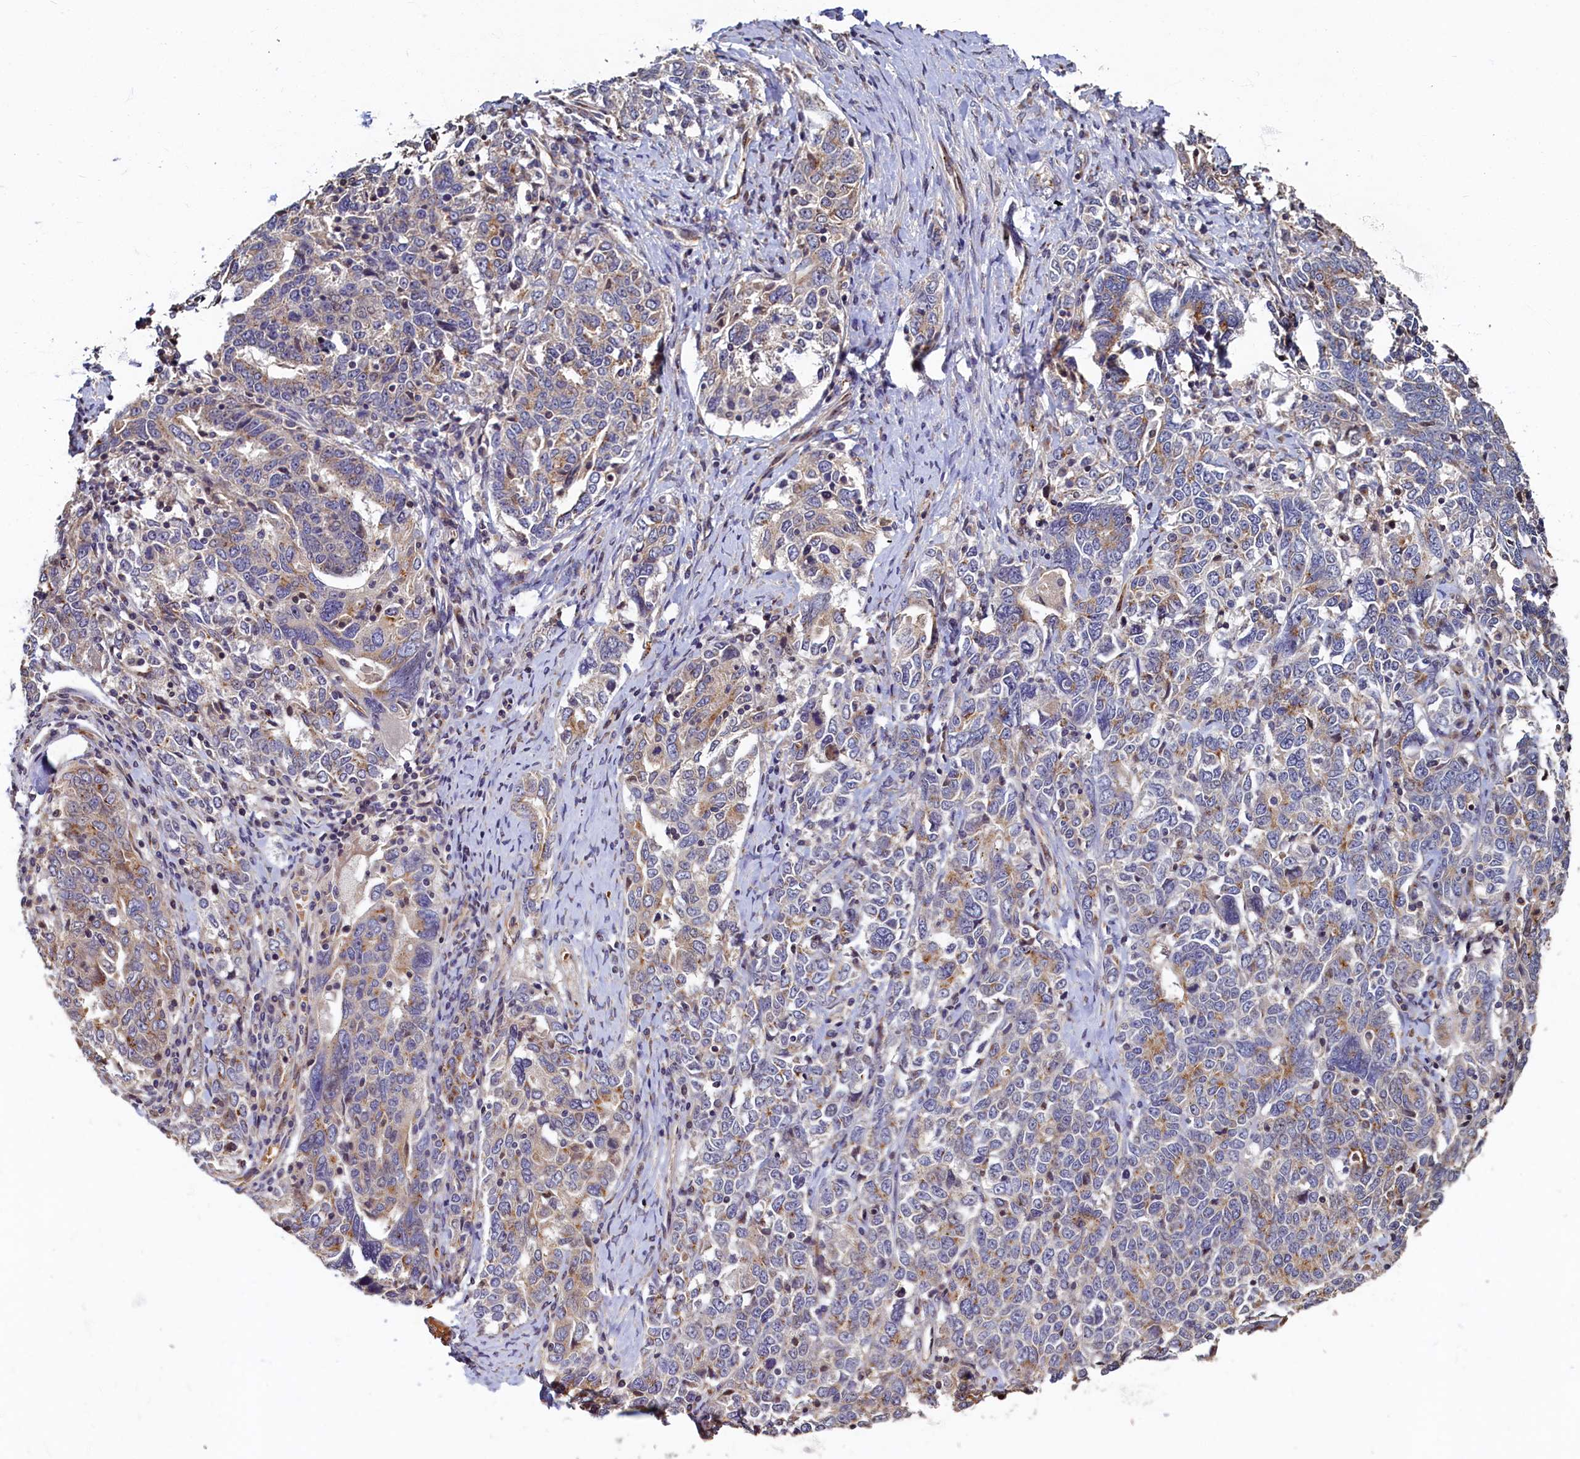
{"staining": {"intensity": "weak", "quantity": "25%-75%", "location": "cytoplasmic/membranous"}, "tissue": "ovarian cancer", "cell_type": "Tumor cells", "image_type": "cancer", "snomed": [{"axis": "morphology", "description": "Carcinoma, endometroid"}, {"axis": "topography", "description": "Ovary"}], "caption": "Immunohistochemical staining of ovarian endometroid carcinoma shows low levels of weak cytoplasmic/membranous positivity in about 25%-75% of tumor cells. Using DAB (3,3'-diaminobenzidine) (brown) and hematoxylin (blue) stains, captured at high magnification using brightfield microscopy.", "gene": "TMEM181", "patient": {"sex": "female", "age": 62}}